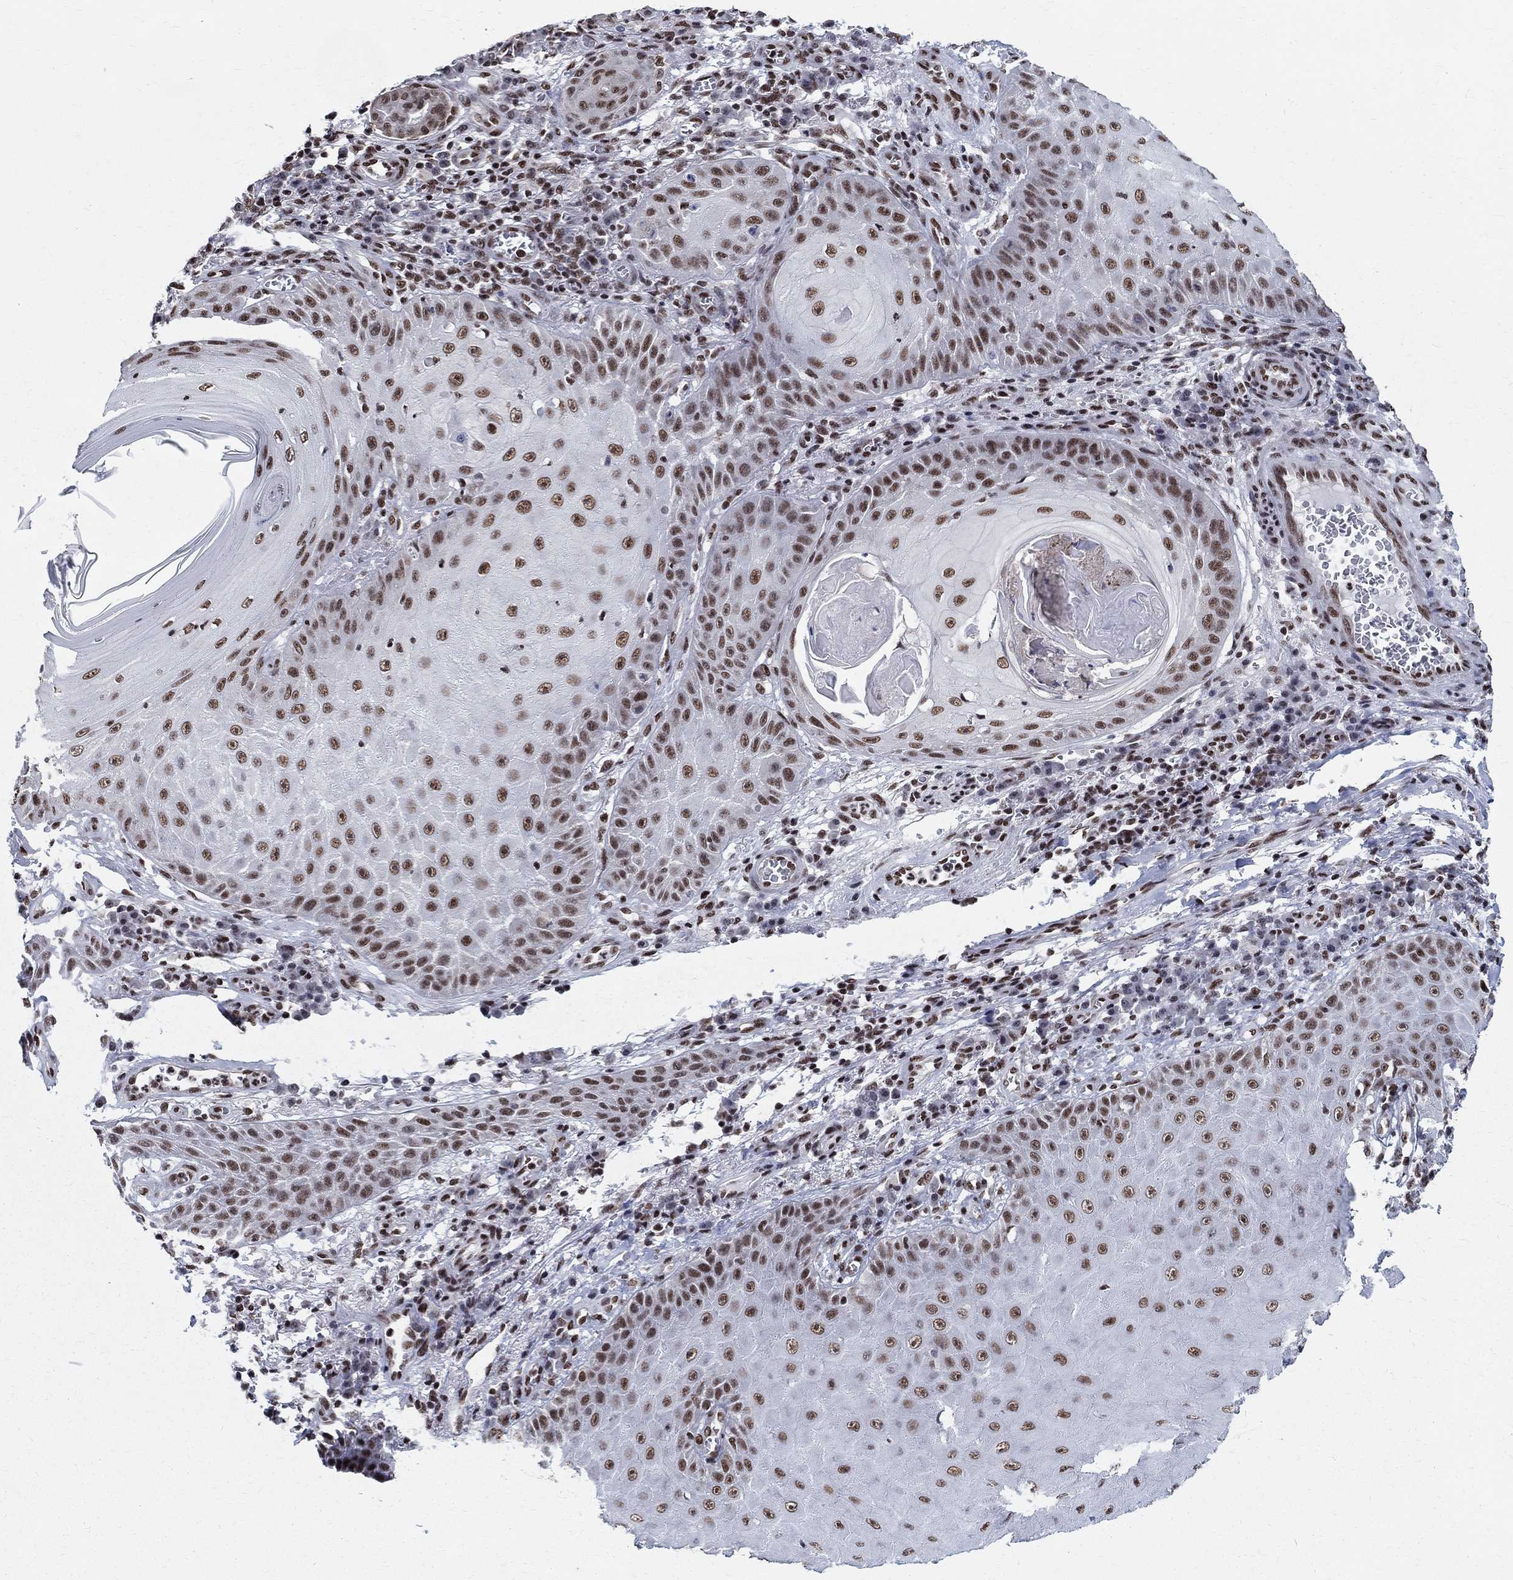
{"staining": {"intensity": "moderate", "quantity": ">75%", "location": "nuclear"}, "tissue": "skin cancer", "cell_type": "Tumor cells", "image_type": "cancer", "snomed": [{"axis": "morphology", "description": "Squamous cell carcinoma, NOS"}, {"axis": "topography", "description": "Skin"}], "caption": "IHC image of human skin squamous cell carcinoma stained for a protein (brown), which demonstrates medium levels of moderate nuclear staining in approximately >75% of tumor cells.", "gene": "FBXO16", "patient": {"sex": "male", "age": 70}}